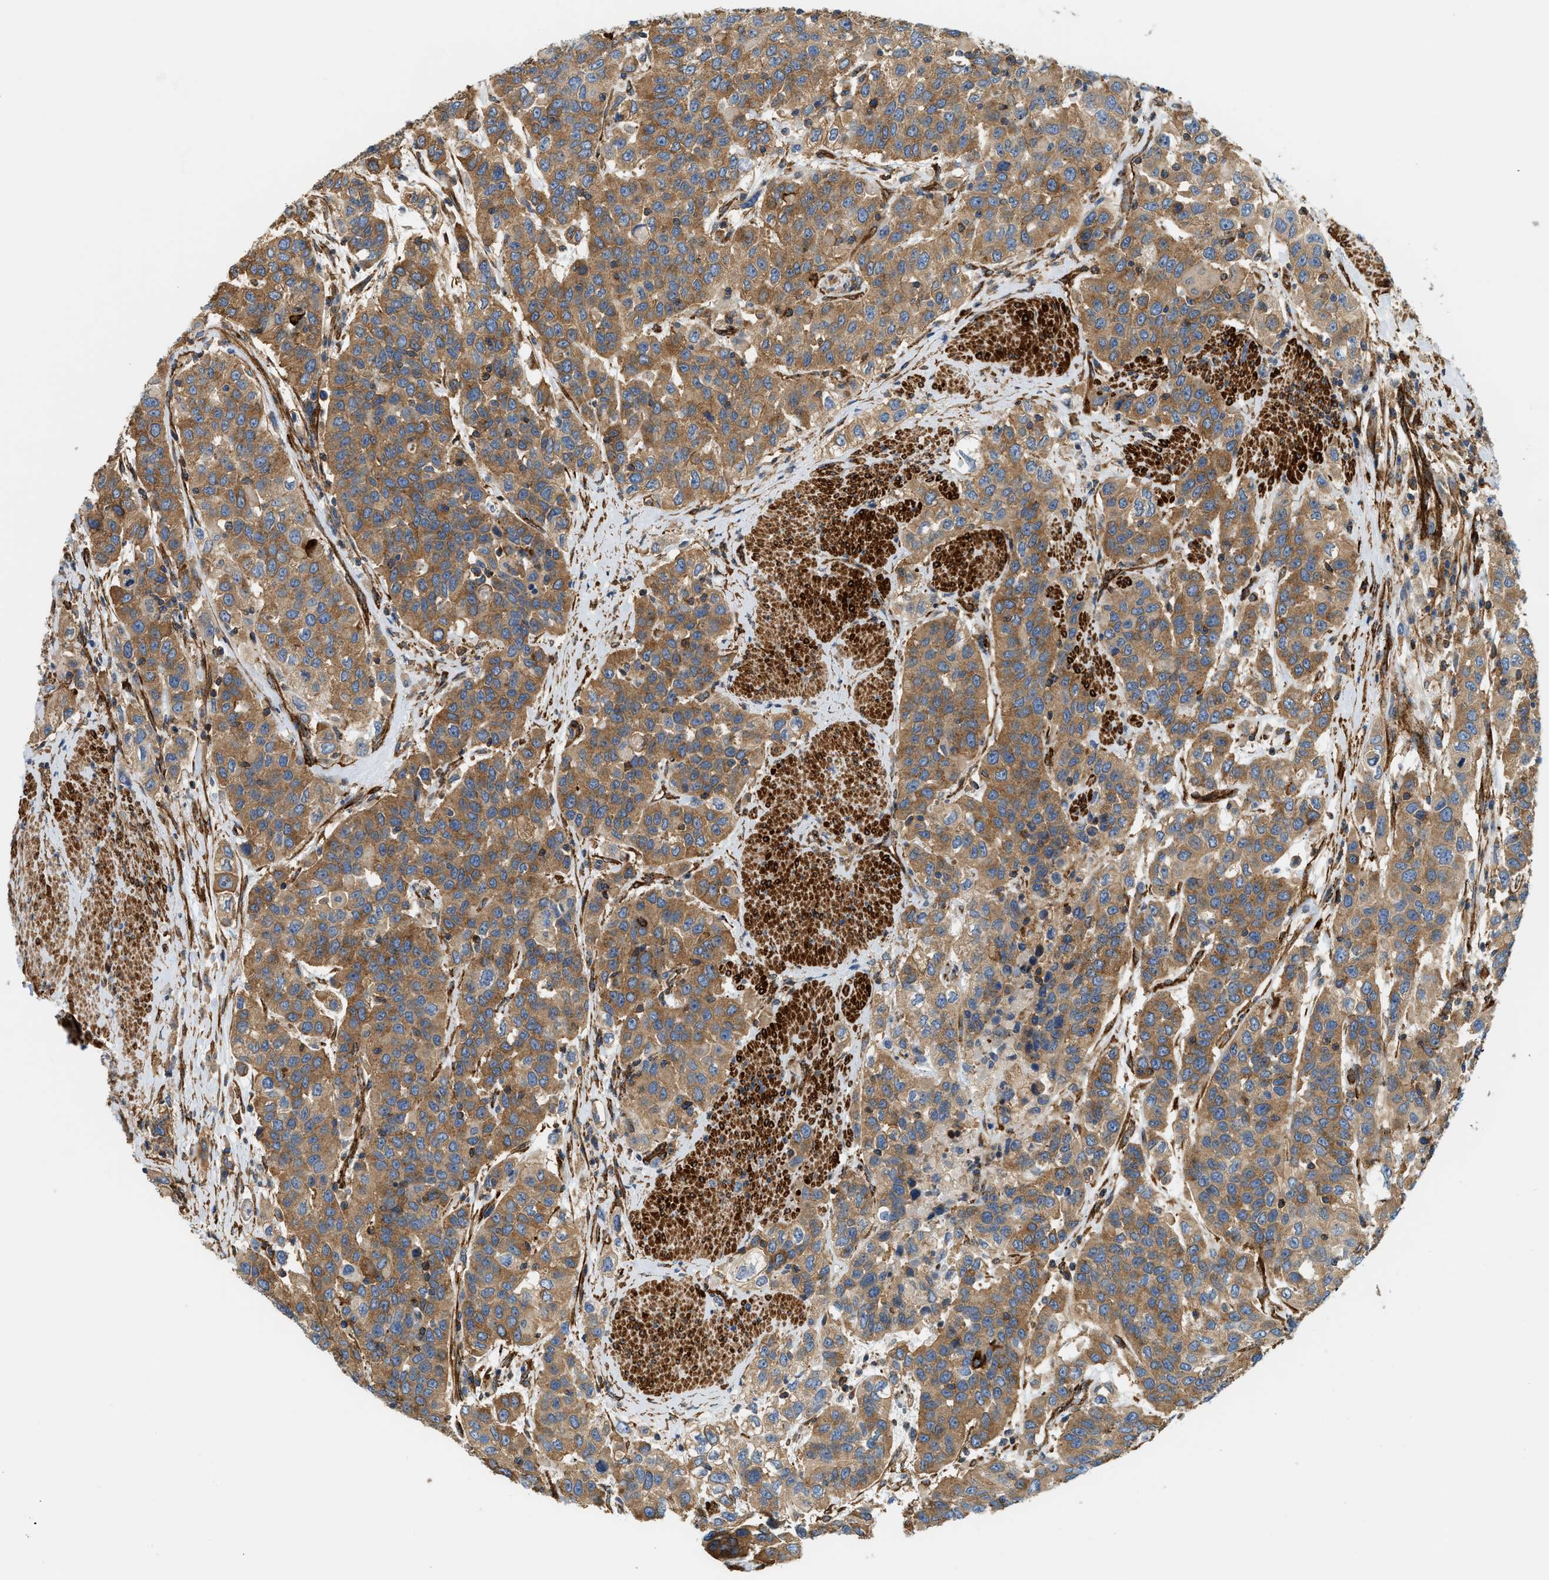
{"staining": {"intensity": "moderate", "quantity": ">75%", "location": "cytoplasmic/membranous"}, "tissue": "urothelial cancer", "cell_type": "Tumor cells", "image_type": "cancer", "snomed": [{"axis": "morphology", "description": "Urothelial carcinoma, High grade"}, {"axis": "topography", "description": "Urinary bladder"}], "caption": "A brown stain shows moderate cytoplasmic/membranous staining of a protein in human high-grade urothelial carcinoma tumor cells.", "gene": "HIP1", "patient": {"sex": "female", "age": 80}}